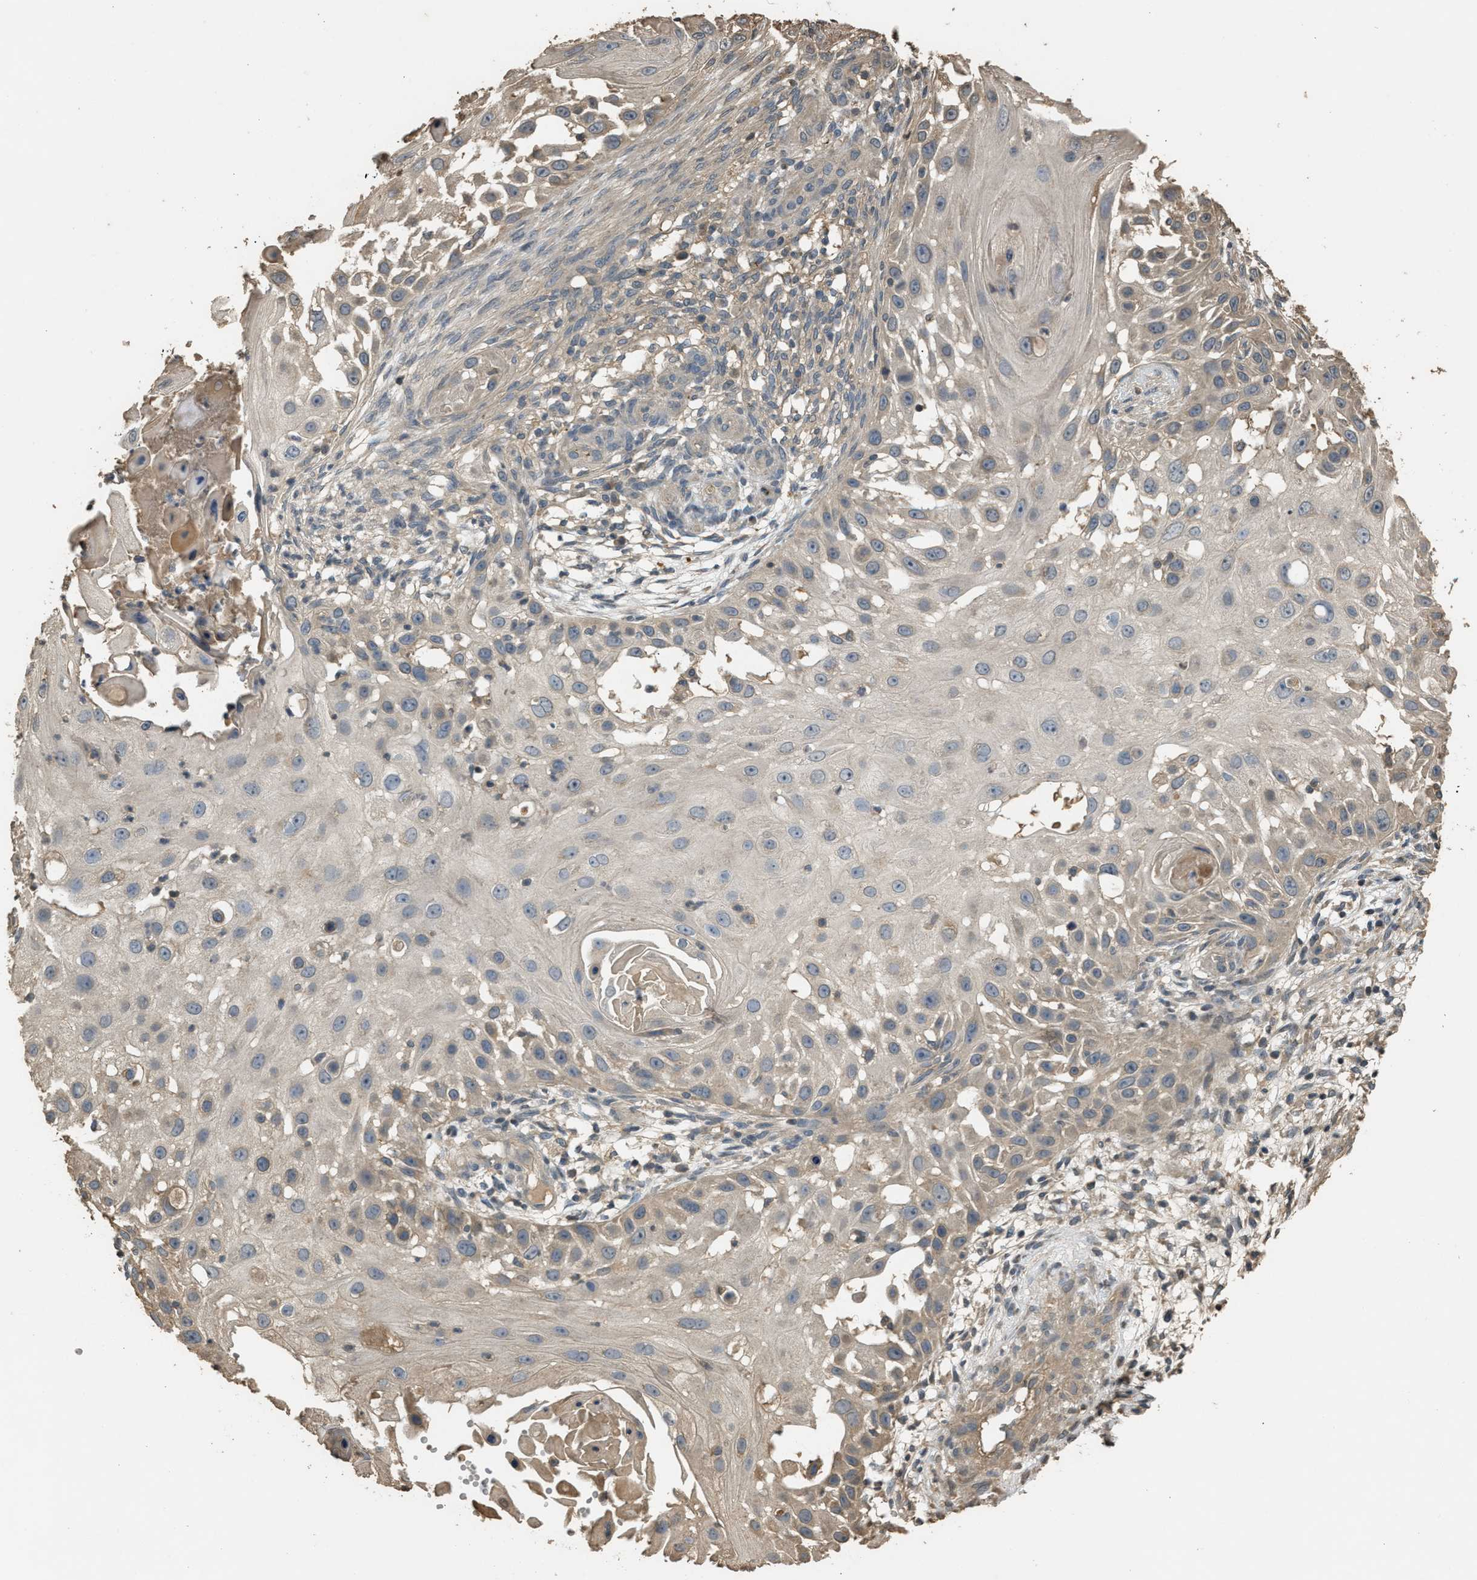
{"staining": {"intensity": "weak", "quantity": "<25%", "location": "cytoplasmic/membranous"}, "tissue": "skin cancer", "cell_type": "Tumor cells", "image_type": "cancer", "snomed": [{"axis": "morphology", "description": "Squamous cell carcinoma, NOS"}, {"axis": "topography", "description": "Skin"}], "caption": "An immunohistochemistry histopathology image of skin cancer is shown. There is no staining in tumor cells of skin cancer. (Stains: DAB (3,3'-diaminobenzidine) IHC with hematoxylin counter stain, Microscopy: brightfield microscopy at high magnification).", "gene": "ARHGDIA", "patient": {"sex": "female", "age": 44}}